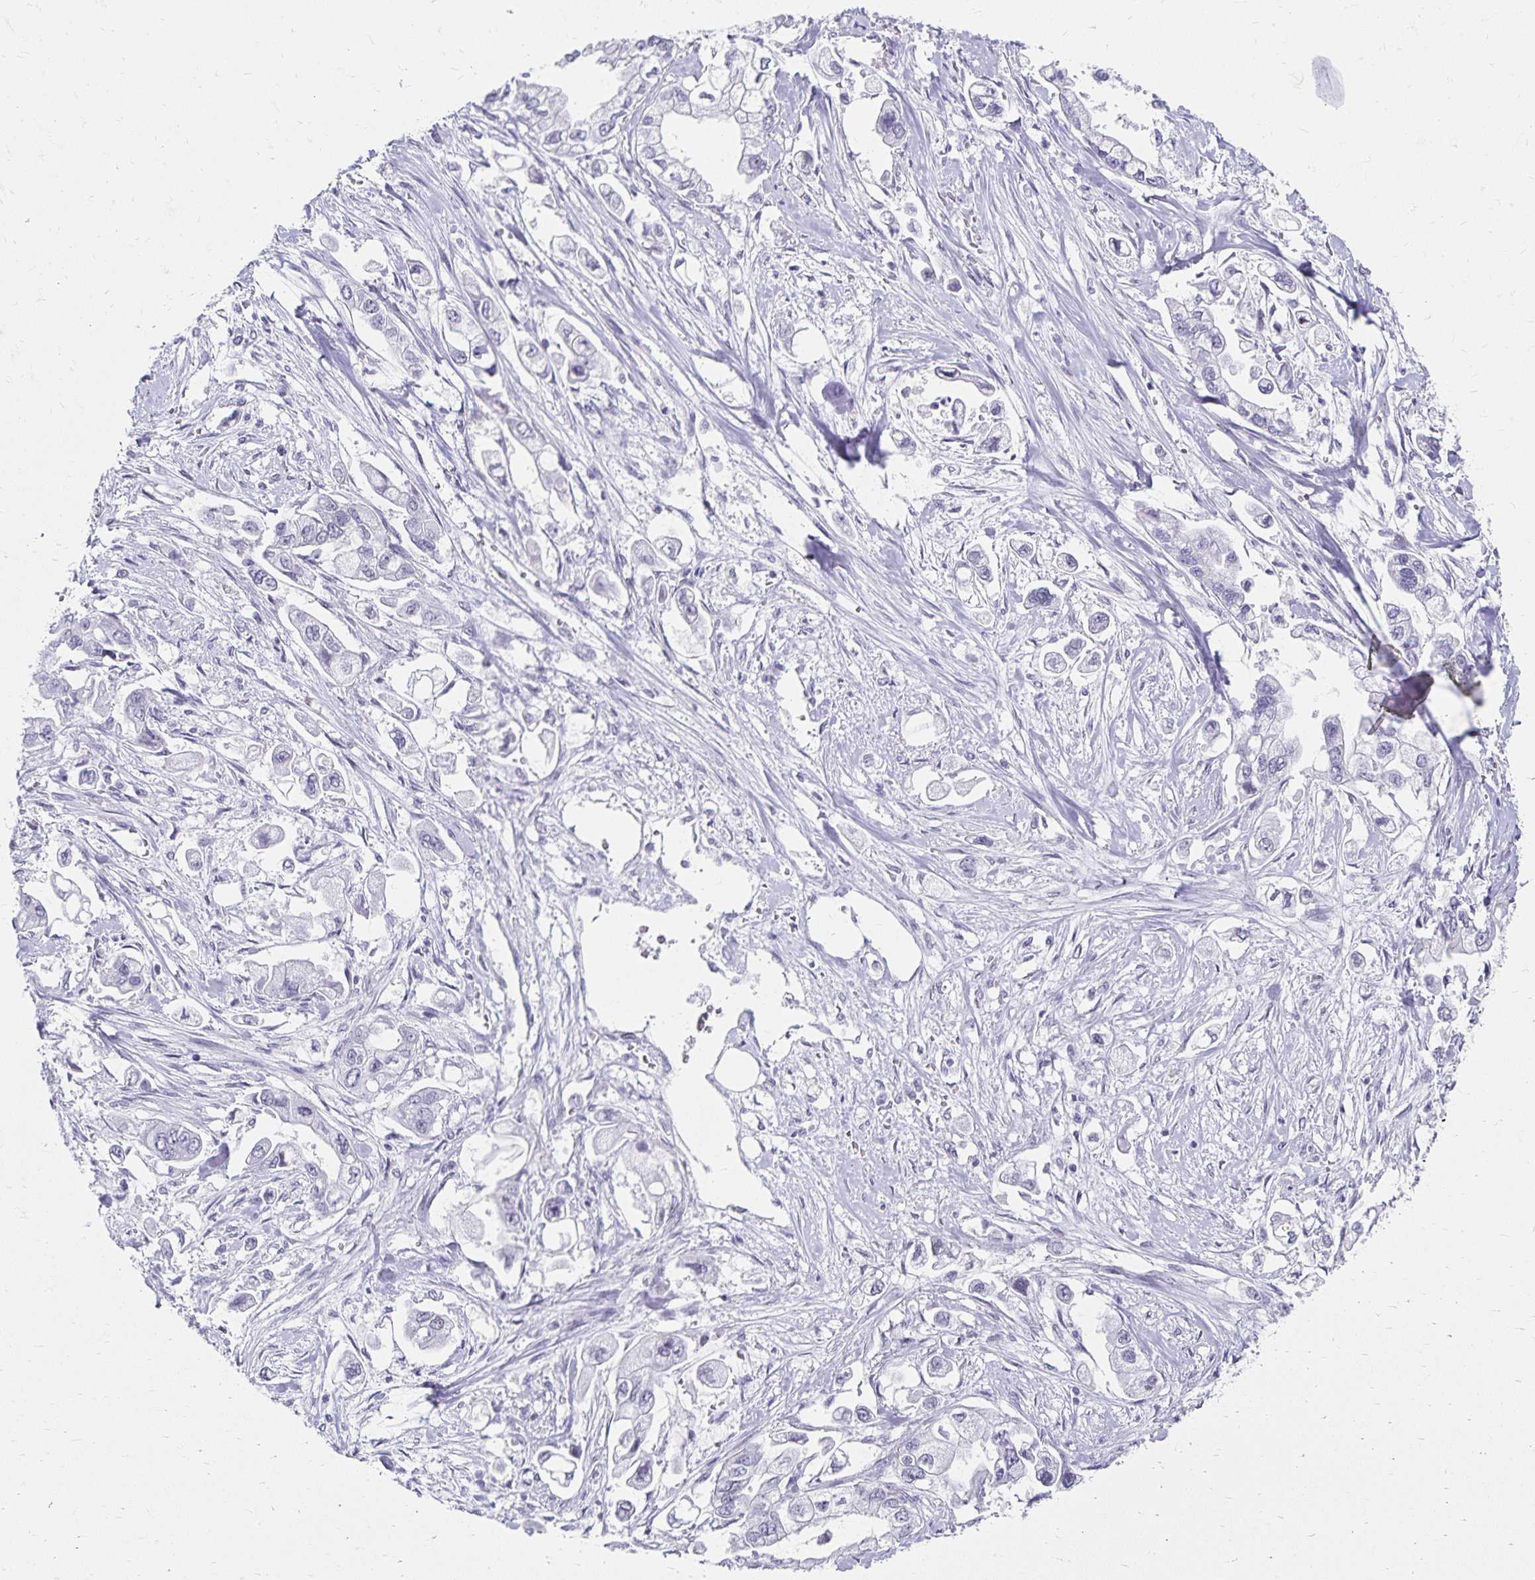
{"staining": {"intensity": "negative", "quantity": "none", "location": "none"}, "tissue": "stomach cancer", "cell_type": "Tumor cells", "image_type": "cancer", "snomed": [{"axis": "morphology", "description": "Adenocarcinoma, NOS"}, {"axis": "topography", "description": "Stomach"}], "caption": "Tumor cells are negative for brown protein staining in stomach cancer. (DAB immunohistochemistry (IHC) visualized using brightfield microscopy, high magnification).", "gene": "C20orf85", "patient": {"sex": "male", "age": 62}}